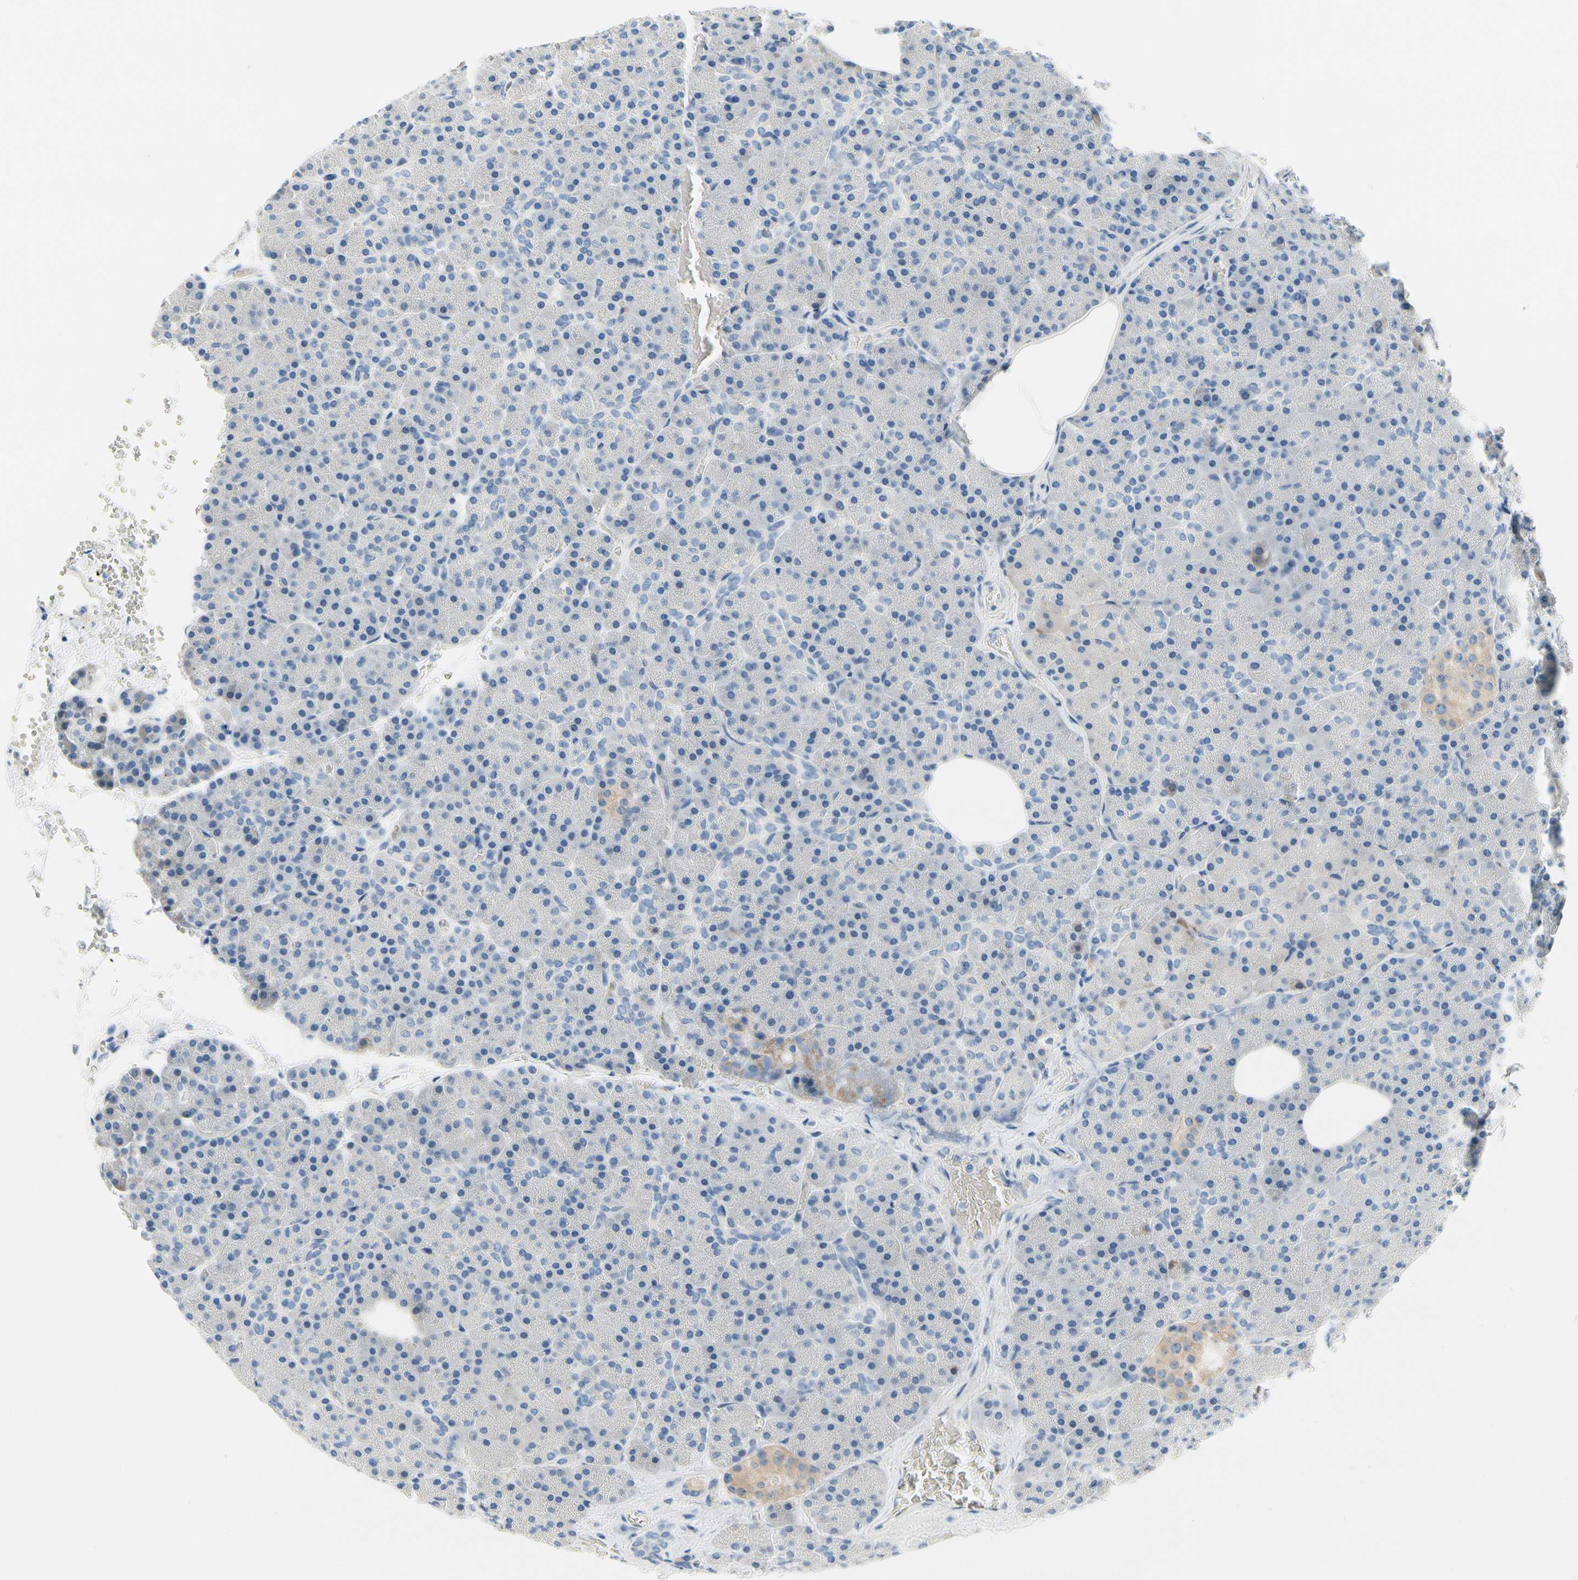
{"staining": {"intensity": "negative", "quantity": "none", "location": "none"}, "tissue": "pancreas", "cell_type": "Exocrine glandular cells", "image_type": "normal", "snomed": [{"axis": "morphology", "description": "Normal tissue, NOS"}, {"axis": "topography", "description": "Pancreas"}], "caption": "An immunohistochemistry (IHC) photomicrograph of benign pancreas is shown. There is no staining in exocrine glandular cells of pancreas.", "gene": "STXBP1", "patient": {"sex": "female", "age": 35}}